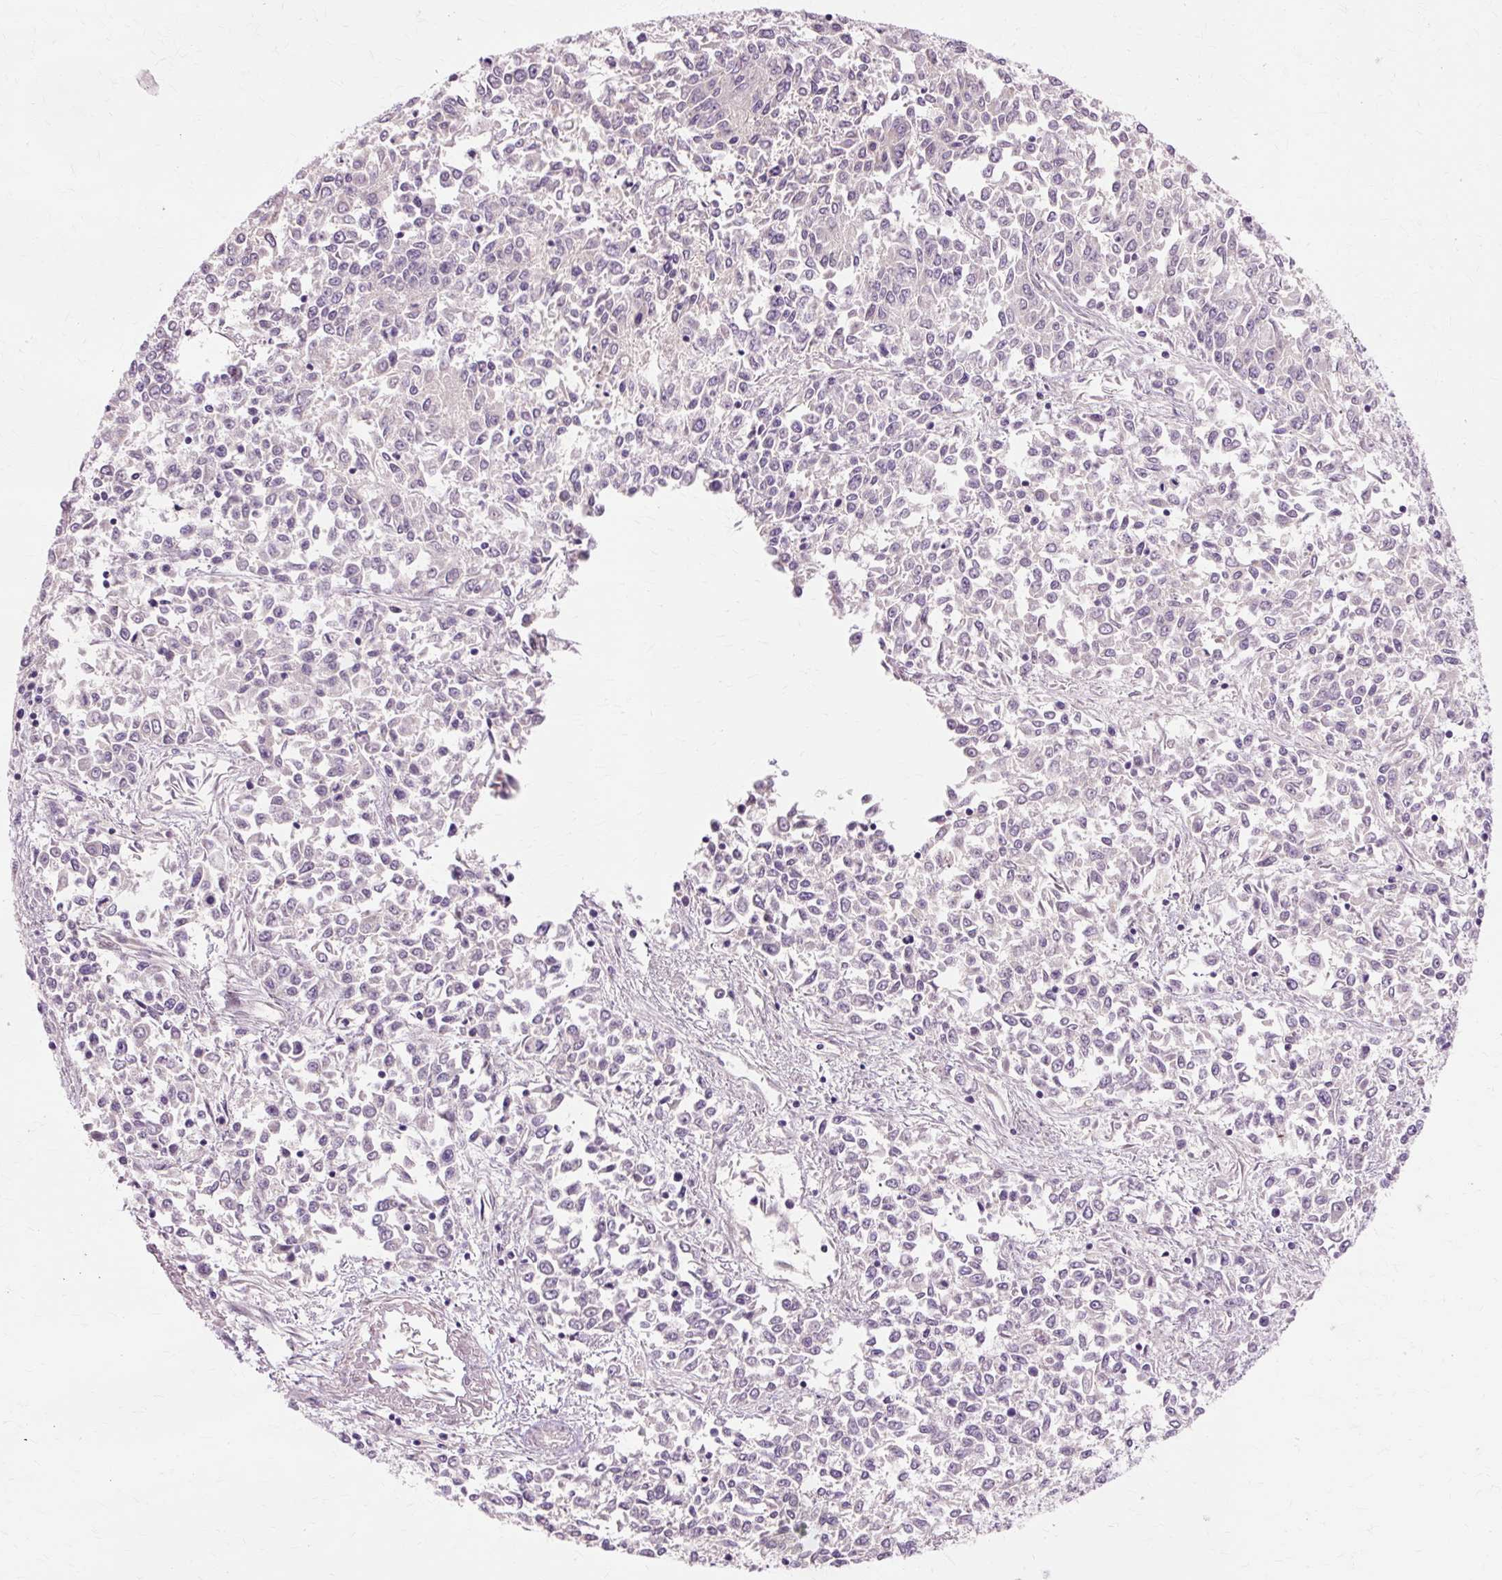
{"staining": {"intensity": "negative", "quantity": "none", "location": "none"}, "tissue": "endometrial cancer", "cell_type": "Tumor cells", "image_type": "cancer", "snomed": [{"axis": "morphology", "description": "Adenocarcinoma, NOS"}, {"axis": "topography", "description": "Endometrium"}], "caption": "High magnification brightfield microscopy of endometrial adenocarcinoma stained with DAB (3,3'-diaminobenzidine) (brown) and counterstained with hematoxylin (blue): tumor cells show no significant expression.", "gene": "VN1R2", "patient": {"sex": "female", "age": 50}}